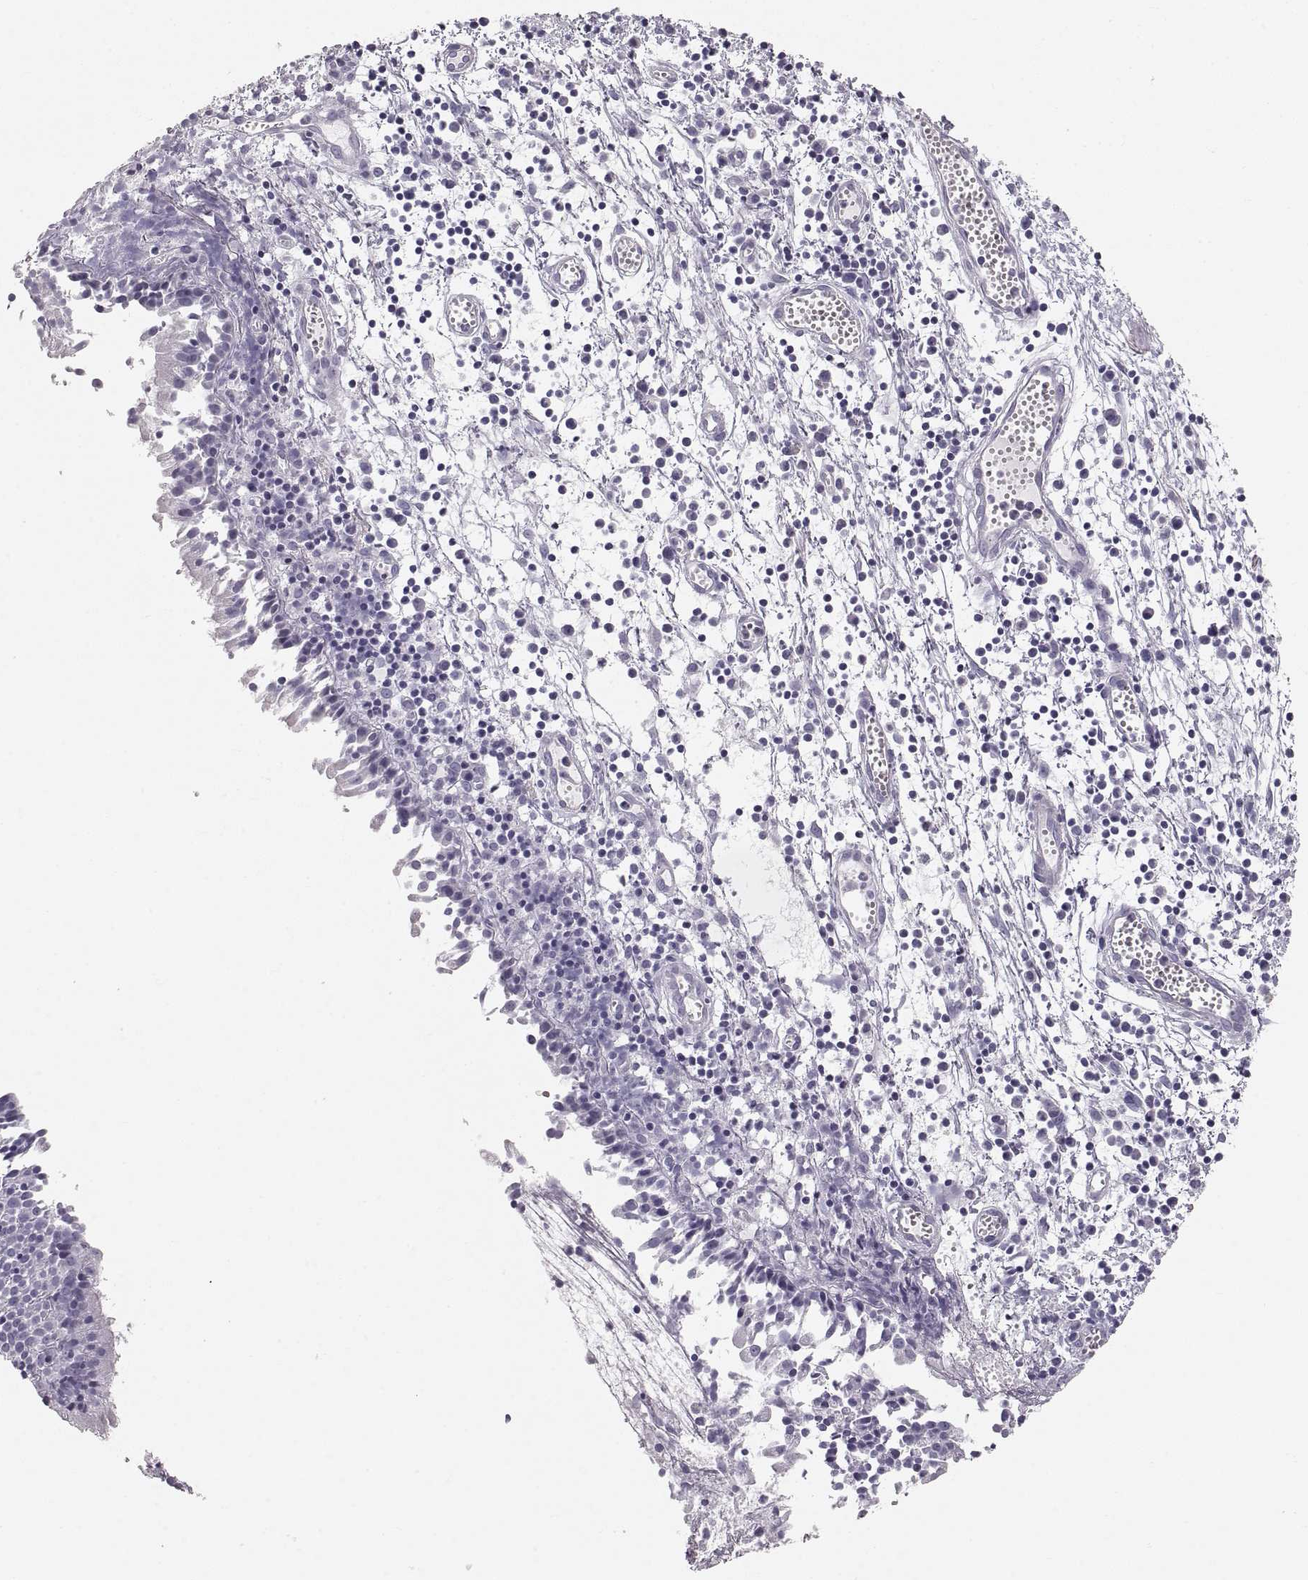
{"staining": {"intensity": "negative", "quantity": "none", "location": "none"}, "tissue": "nasopharynx", "cell_type": "Respiratory epithelial cells", "image_type": "normal", "snomed": [{"axis": "morphology", "description": "Normal tissue, NOS"}, {"axis": "topography", "description": "Nasopharynx"}], "caption": "The immunohistochemistry photomicrograph has no significant expression in respiratory epithelial cells of nasopharynx.", "gene": "CRYAA", "patient": {"sex": "male", "age": 9}}